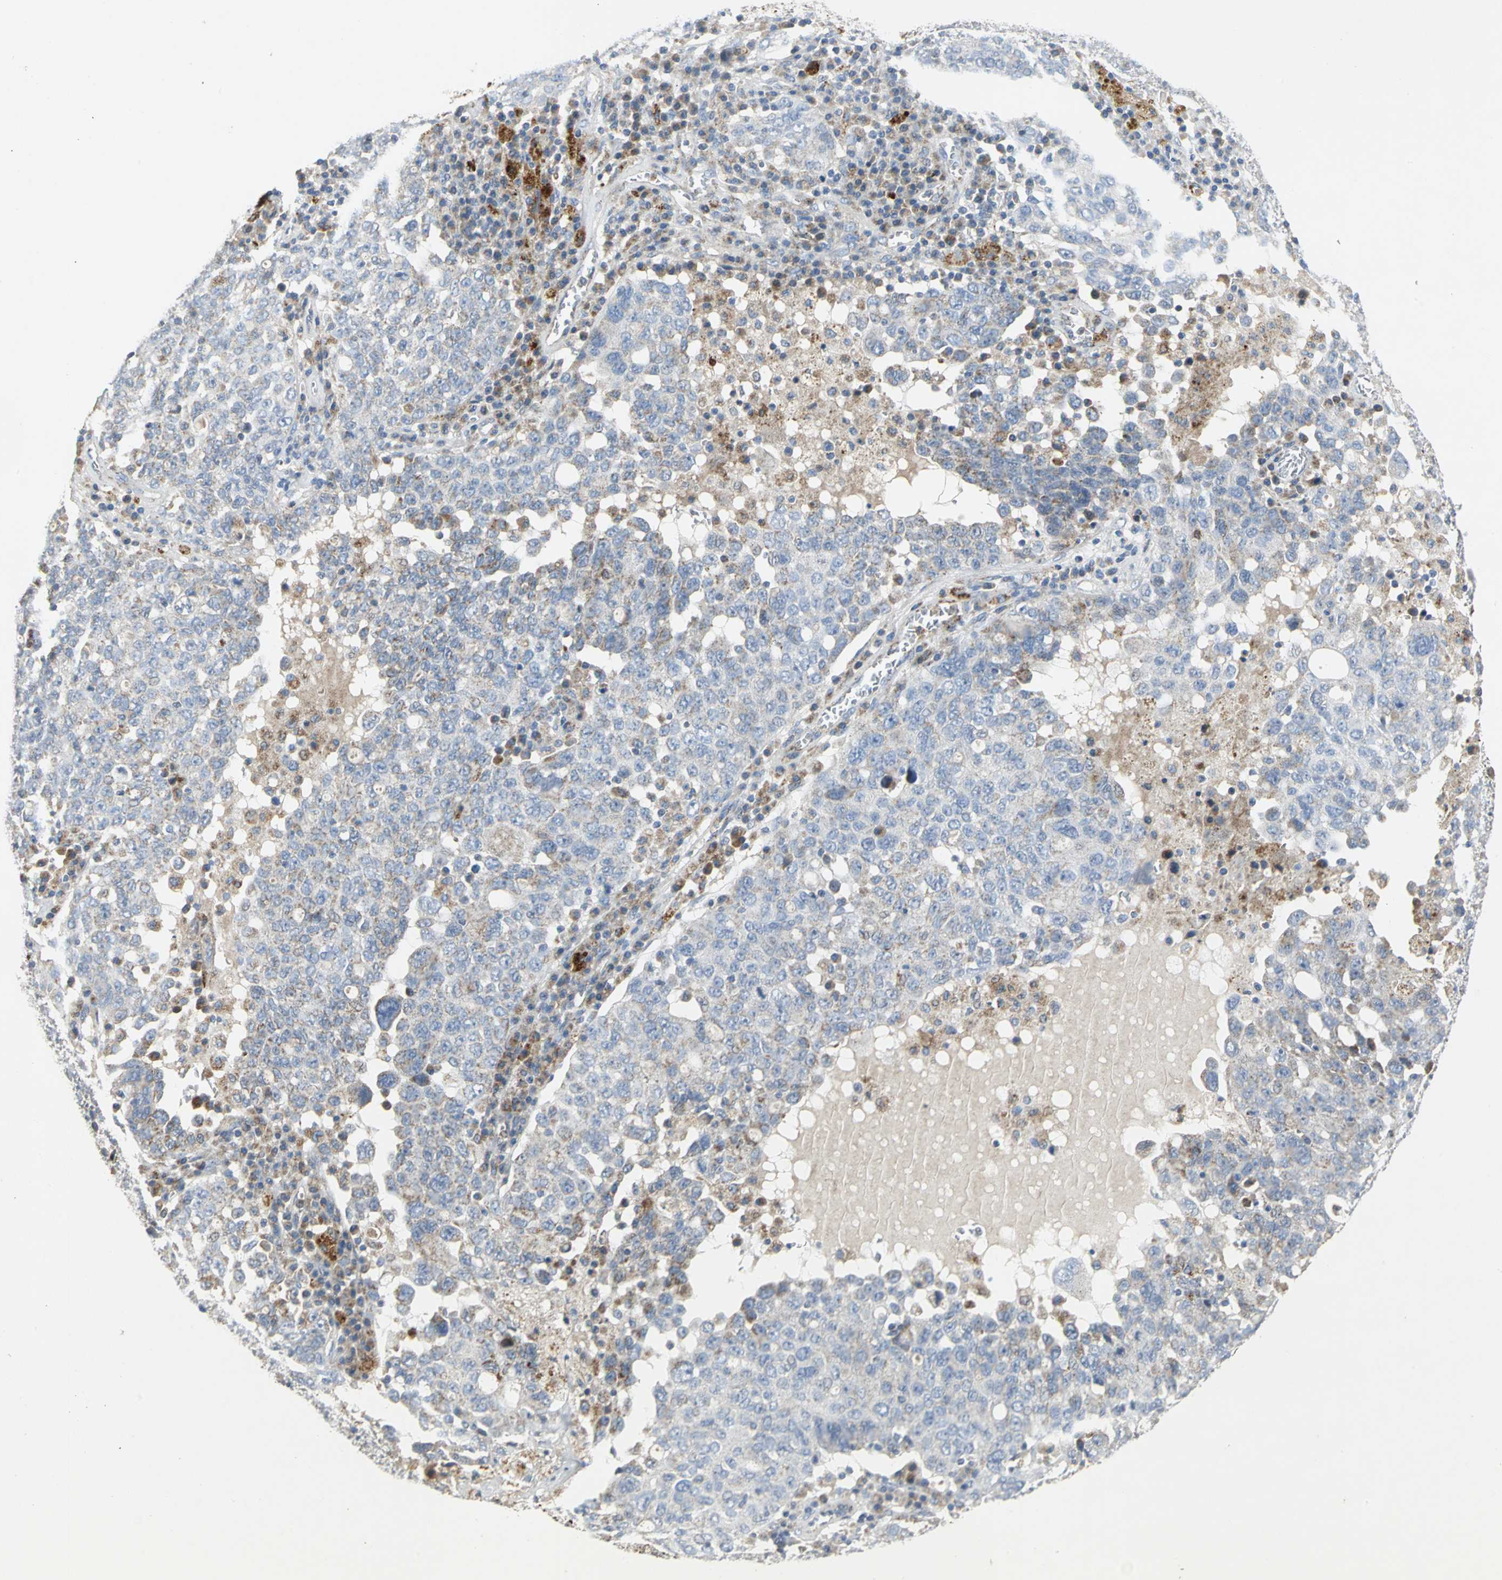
{"staining": {"intensity": "weak", "quantity": "<25%", "location": "cytoplasmic/membranous"}, "tissue": "ovarian cancer", "cell_type": "Tumor cells", "image_type": "cancer", "snomed": [{"axis": "morphology", "description": "Carcinoma, endometroid"}, {"axis": "topography", "description": "Ovary"}], "caption": "Immunohistochemistry of human ovarian cancer (endometroid carcinoma) displays no staining in tumor cells.", "gene": "SPPL2B", "patient": {"sex": "female", "age": 62}}